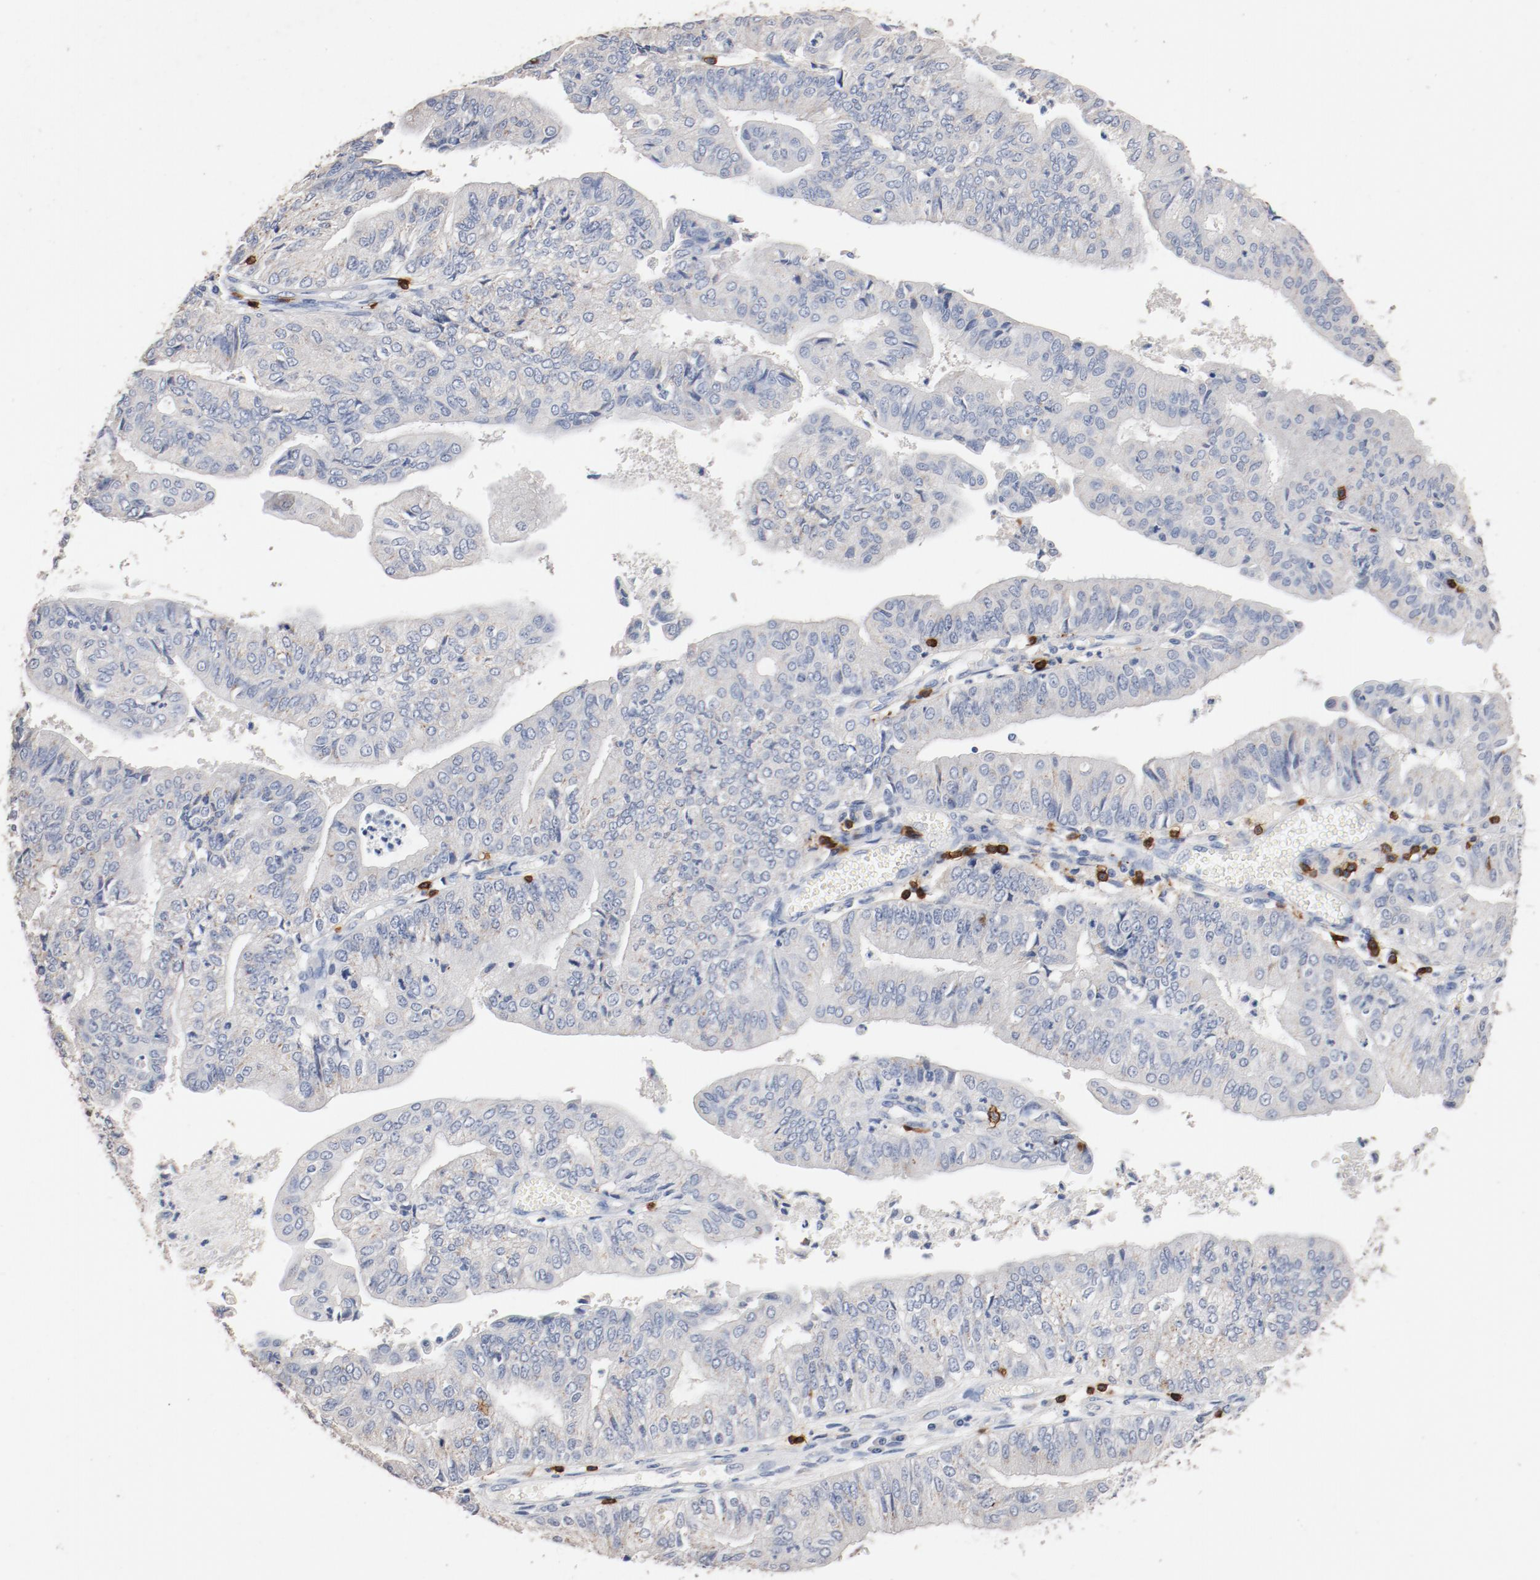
{"staining": {"intensity": "negative", "quantity": "none", "location": "none"}, "tissue": "endometrial cancer", "cell_type": "Tumor cells", "image_type": "cancer", "snomed": [{"axis": "morphology", "description": "Adenocarcinoma, NOS"}, {"axis": "topography", "description": "Endometrium"}], "caption": "Immunohistochemistry (IHC) of human endometrial cancer (adenocarcinoma) demonstrates no positivity in tumor cells.", "gene": "CD247", "patient": {"sex": "female", "age": 59}}